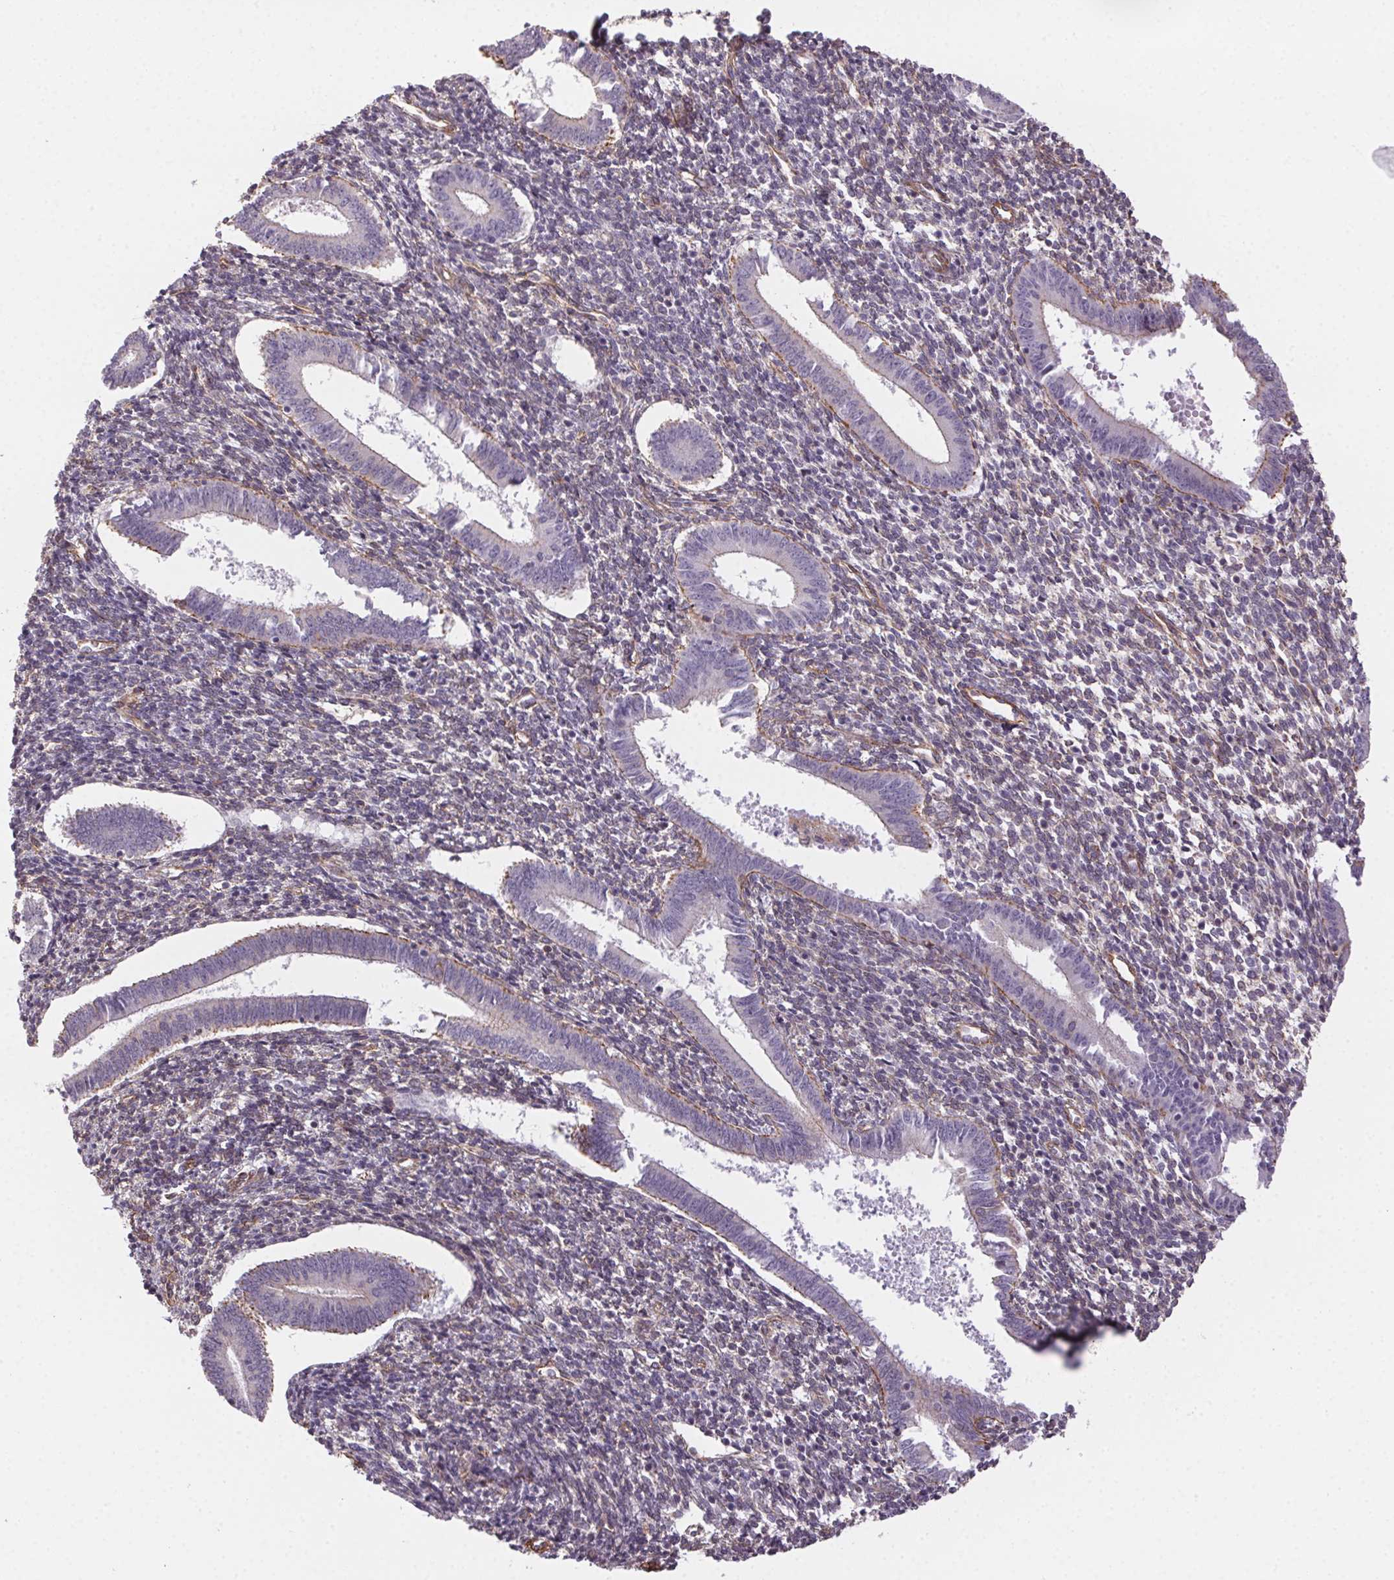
{"staining": {"intensity": "negative", "quantity": "none", "location": "none"}, "tissue": "endometrium", "cell_type": "Cells in endometrial stroma", "image_type": "normal", "snomed": [{"axis": "morphology", "description": "Normal tissue, NOS"}, {"axis": "topography", "description": "Endometrium"}], "caption": "High power microscopy histopathology image of an immunohistochemistry (IHC) histopathology image of unremarkable endometrium, revealing no significant positivity in cells in endometrial stroma.", "gene": "PLA2G4F", "patient": {"sex": "female", "age": 25}}